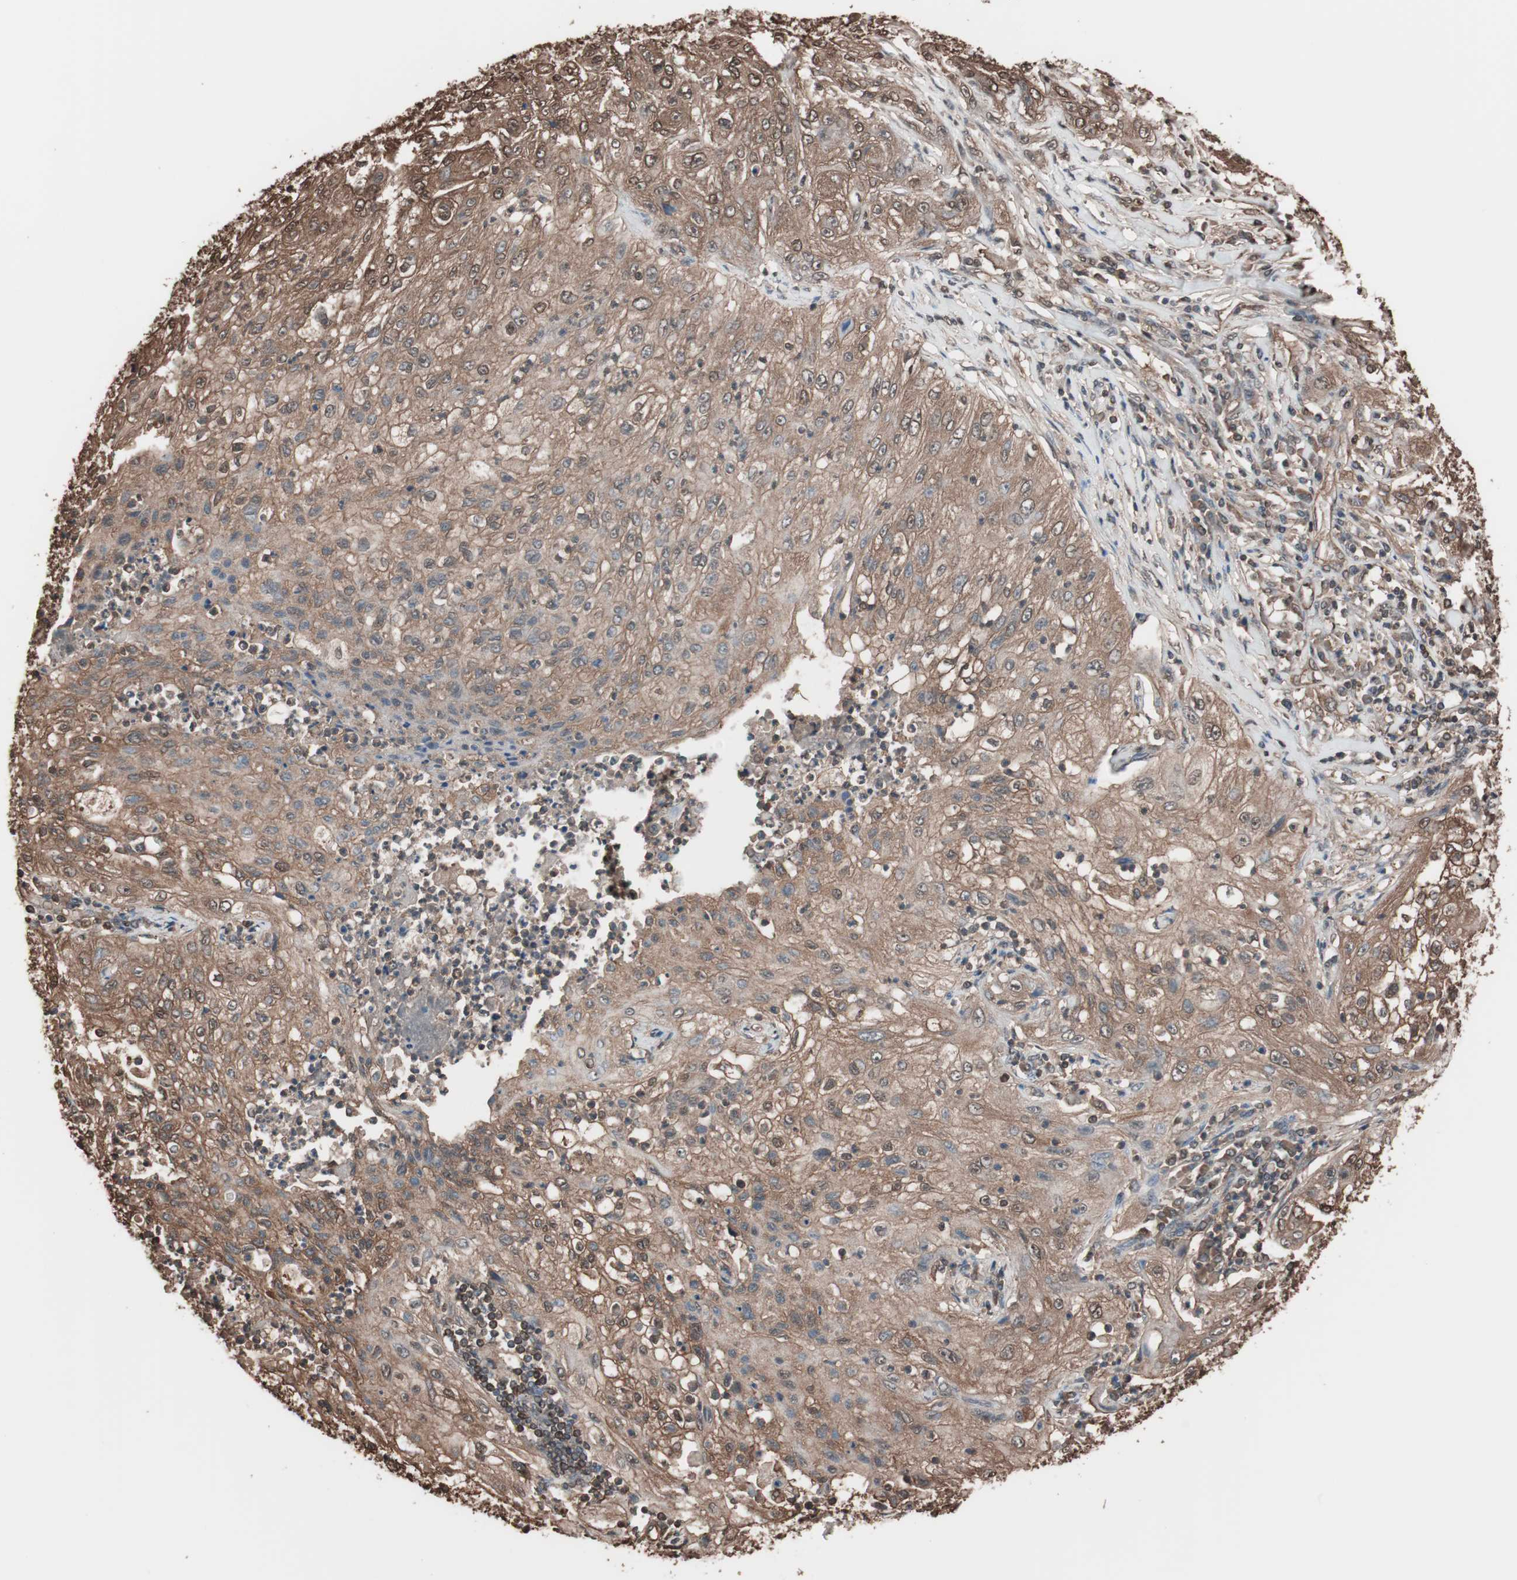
{"staining": {"intensity": "moderate", "quantity": ">75%", "location": "cytoplasmic/membranous"}, "tissue": "lung cancer", "cell_type": "Tumor cells", "image_type": "cancer", "snomed": [{"axis": "morphology", "description": "Inflammation, NOS"}, {"axis": "morphology", "description": "Squamous cell carcinoma, NOS"}, {"axis": "topography", "description": "Lymph node"}, {"axis": "topography", "description": "Soft tissue"}, {"axis": "topography", "description": "Lung"}], "caption": "Brown immunohistochemical staining in squamous cell carcinoma (lung) reveals moderate cytoplasmic/membranous positivity in approximately >75% of tumor cells.", "gene": "CALM2", "patient": {"sex": "male", "age": 66}}